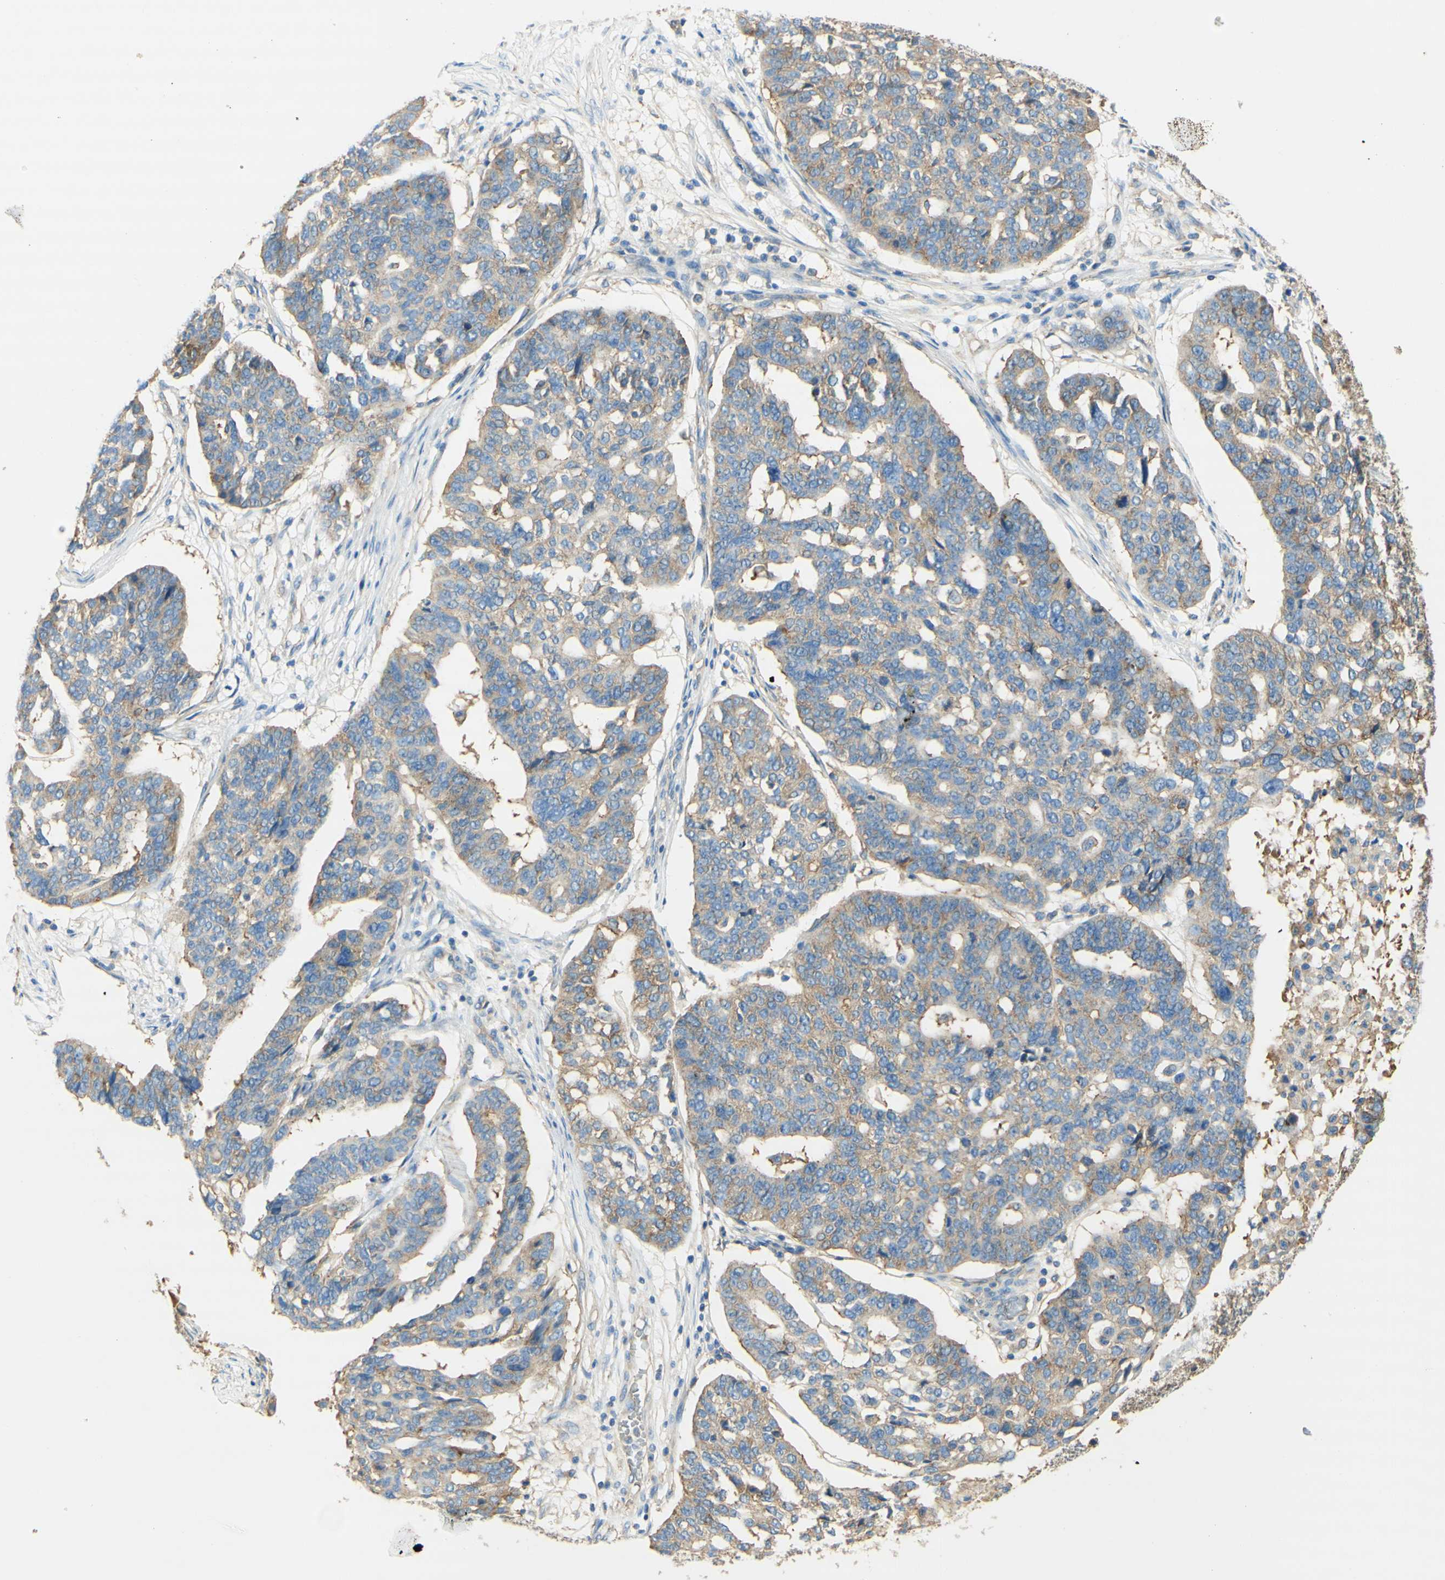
{"staining": {"intensity": "weak", "quantity": "25%-75%", "location": "cytoplasmic/membranous"}, "tissue": "ovarian cancer", "cell_type": "Tumor cells", "image_type": "cancer", "snomed": [{"axis": "morphology", "description": "Cystadenocarcinoma, serous, NOS"}, {"axis": "topography", "description": "Ovary"}], "caption": "Protein analysis of serous cystadenocarcinoma (ovarian) tissue demonstrates weak cytoplasmic/membranous staining in about 25%-75% of tumor cells.", "gene": "CLTC", "patient": {"sex": "female", "age": 59}}